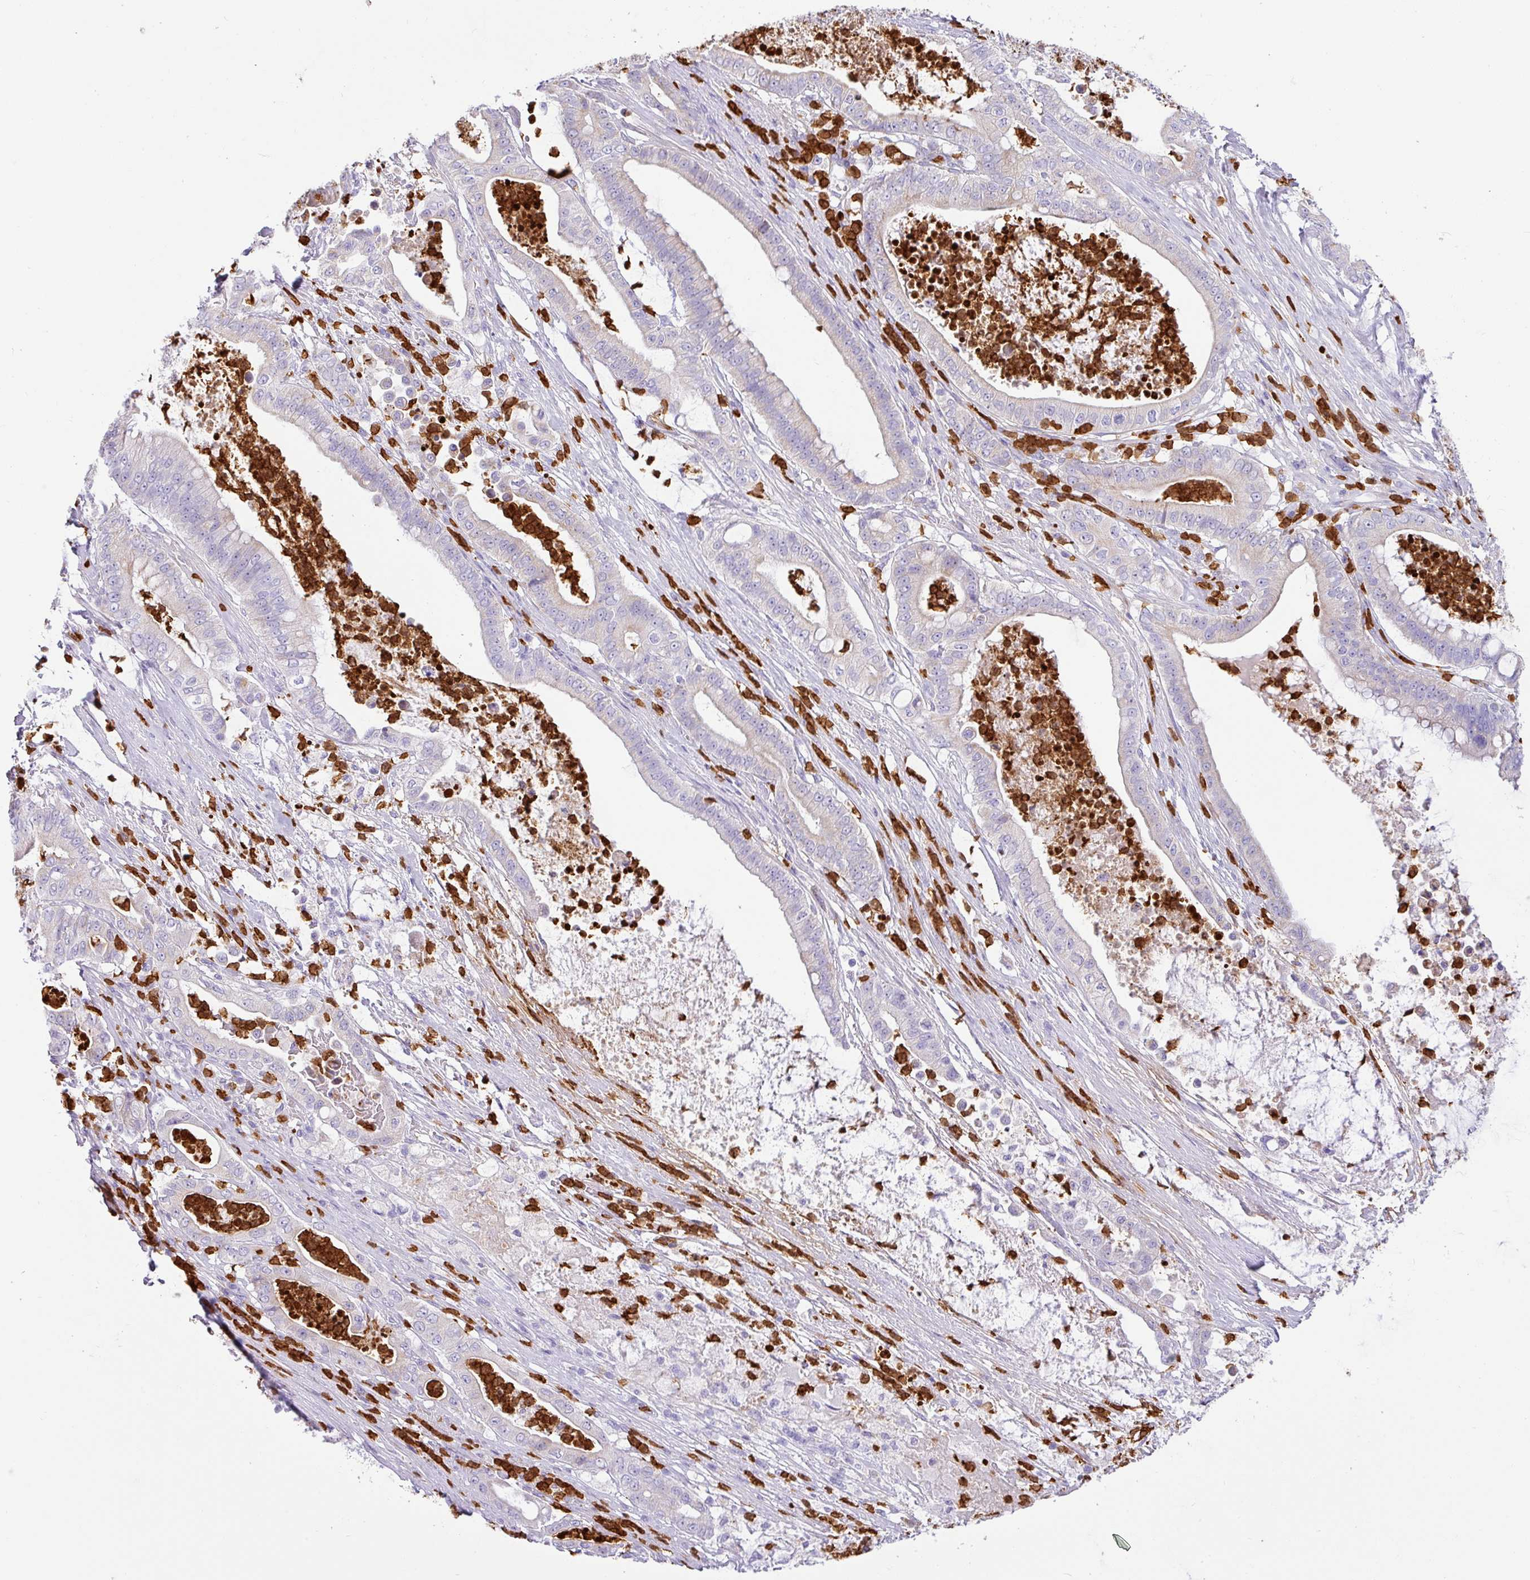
{"staining": {"intensity": "weak", "quantity": "<25%", "location": "cytoplasmic/membranous"}, "tissue": "pancreatic cancer", "cell_type": "Tumor cells", "image_type": "cancer", "snomed": [{"axis": "morphology", "description": "Adenocarcinoma, NOS"}, {"axis": "topography", "description": "Pancreas"}], "caption": "An immunohistochemistry photomicrograph of pancreatic cancer (adenocarcinoma) is shown. There is no staining in tumor cells of pancreatic cancer (adenocarcinoma).", "gene": "SH2D3C", "patient": {"sex": "male", "age": 71}}